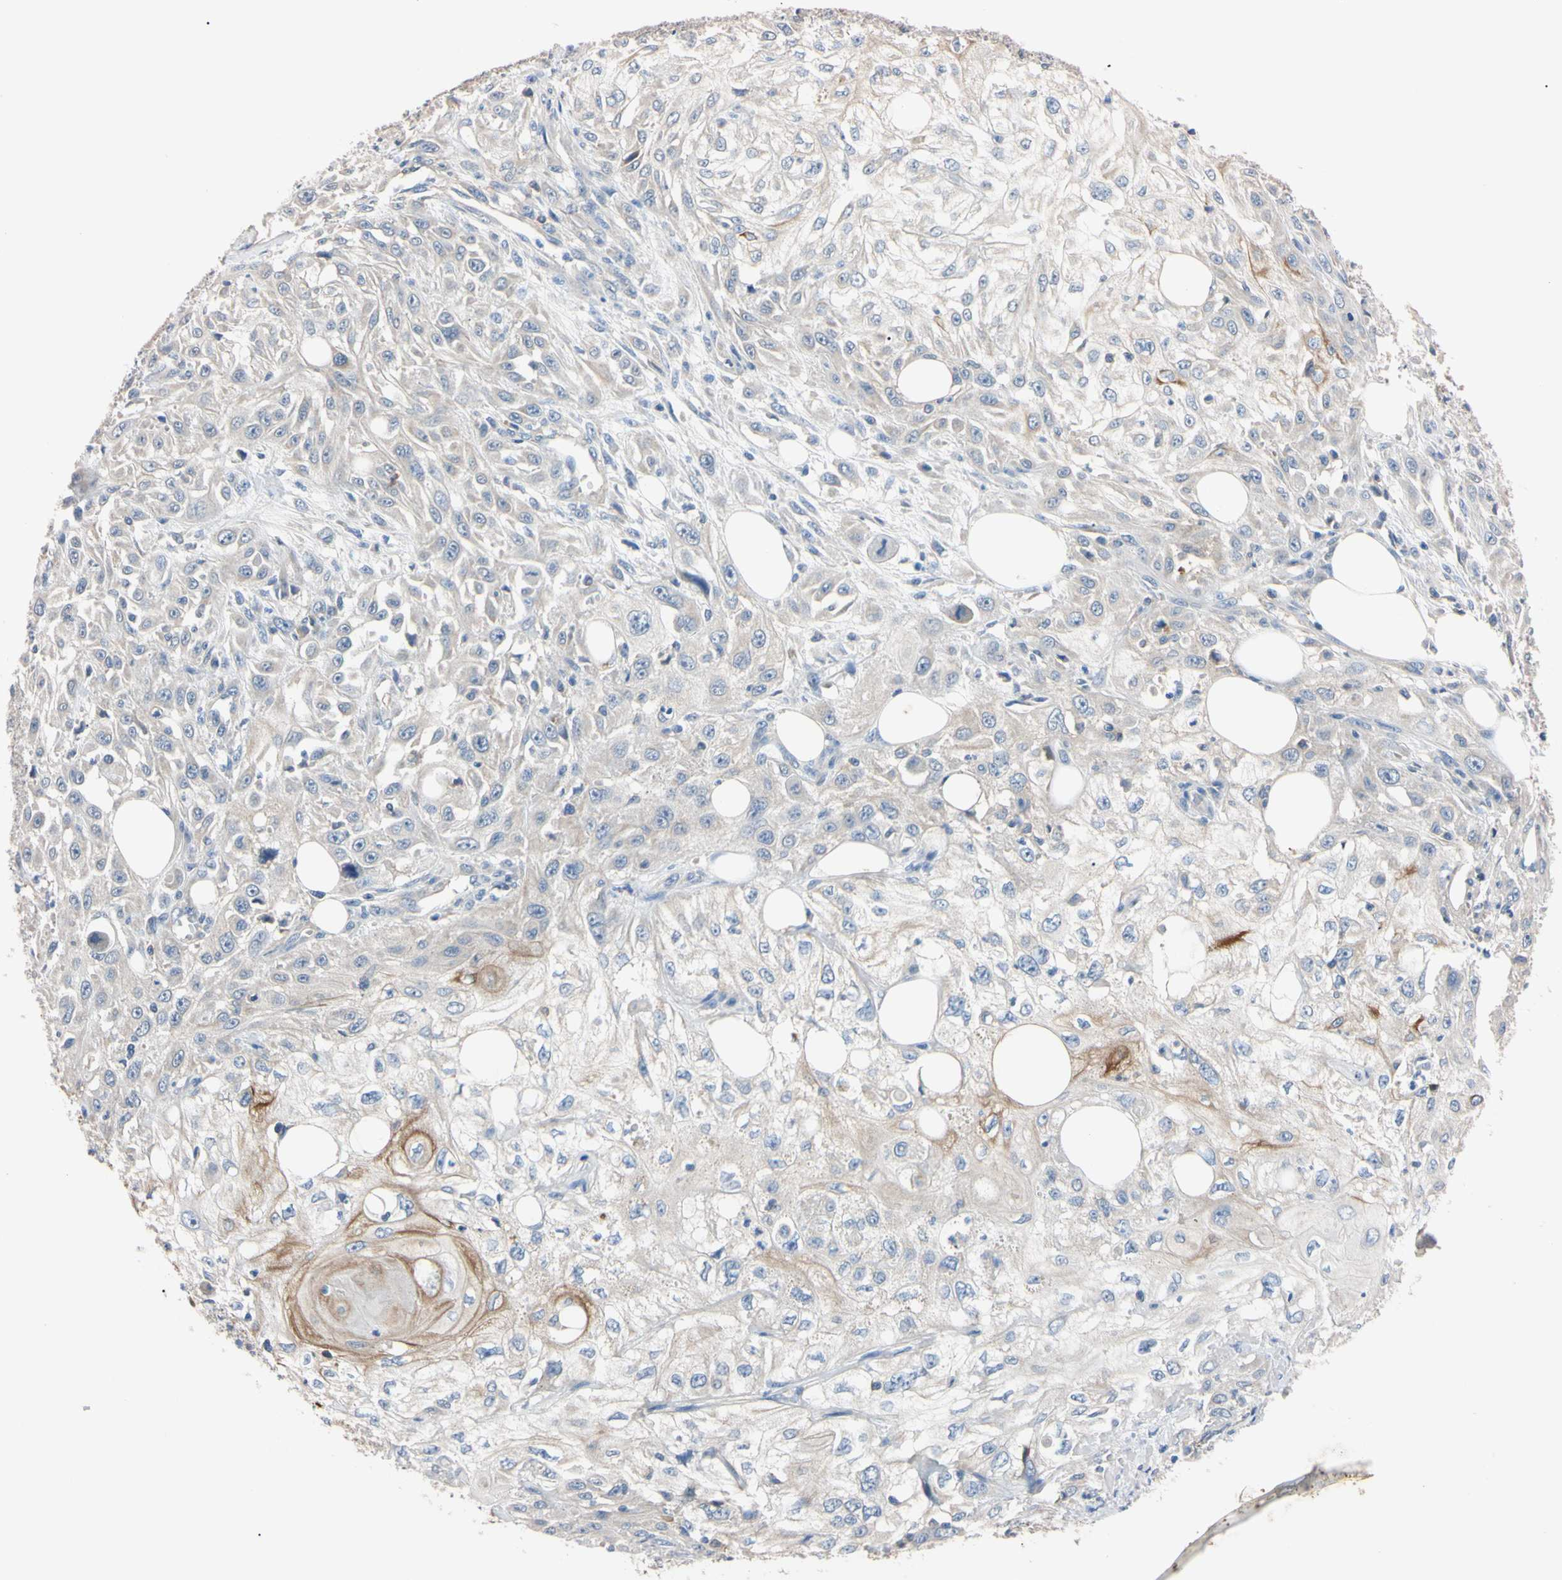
{"staining": {"intensity": "moderate", "quantity": "<25%", "location": "cytoplasmic/membranous"}, "tissue": "skin cancer", "cell_type": "Tumor cells", "image_type": "cancer", "snomed": [{"axis": "morphology", "description": "Squamous cell carcinoma, NOS"}, {"axis": "topography", "description": "Skin"}], "caption": "Skin cancer (squamous cell carcinoma) stained with DAB immunohistochemistry displays low levels of moderate cytoplasmic/membranous positivity in approximately <25% of tumor cells.", "gene": "PNKD", "patient": {"sex": "male", "age": 75}}